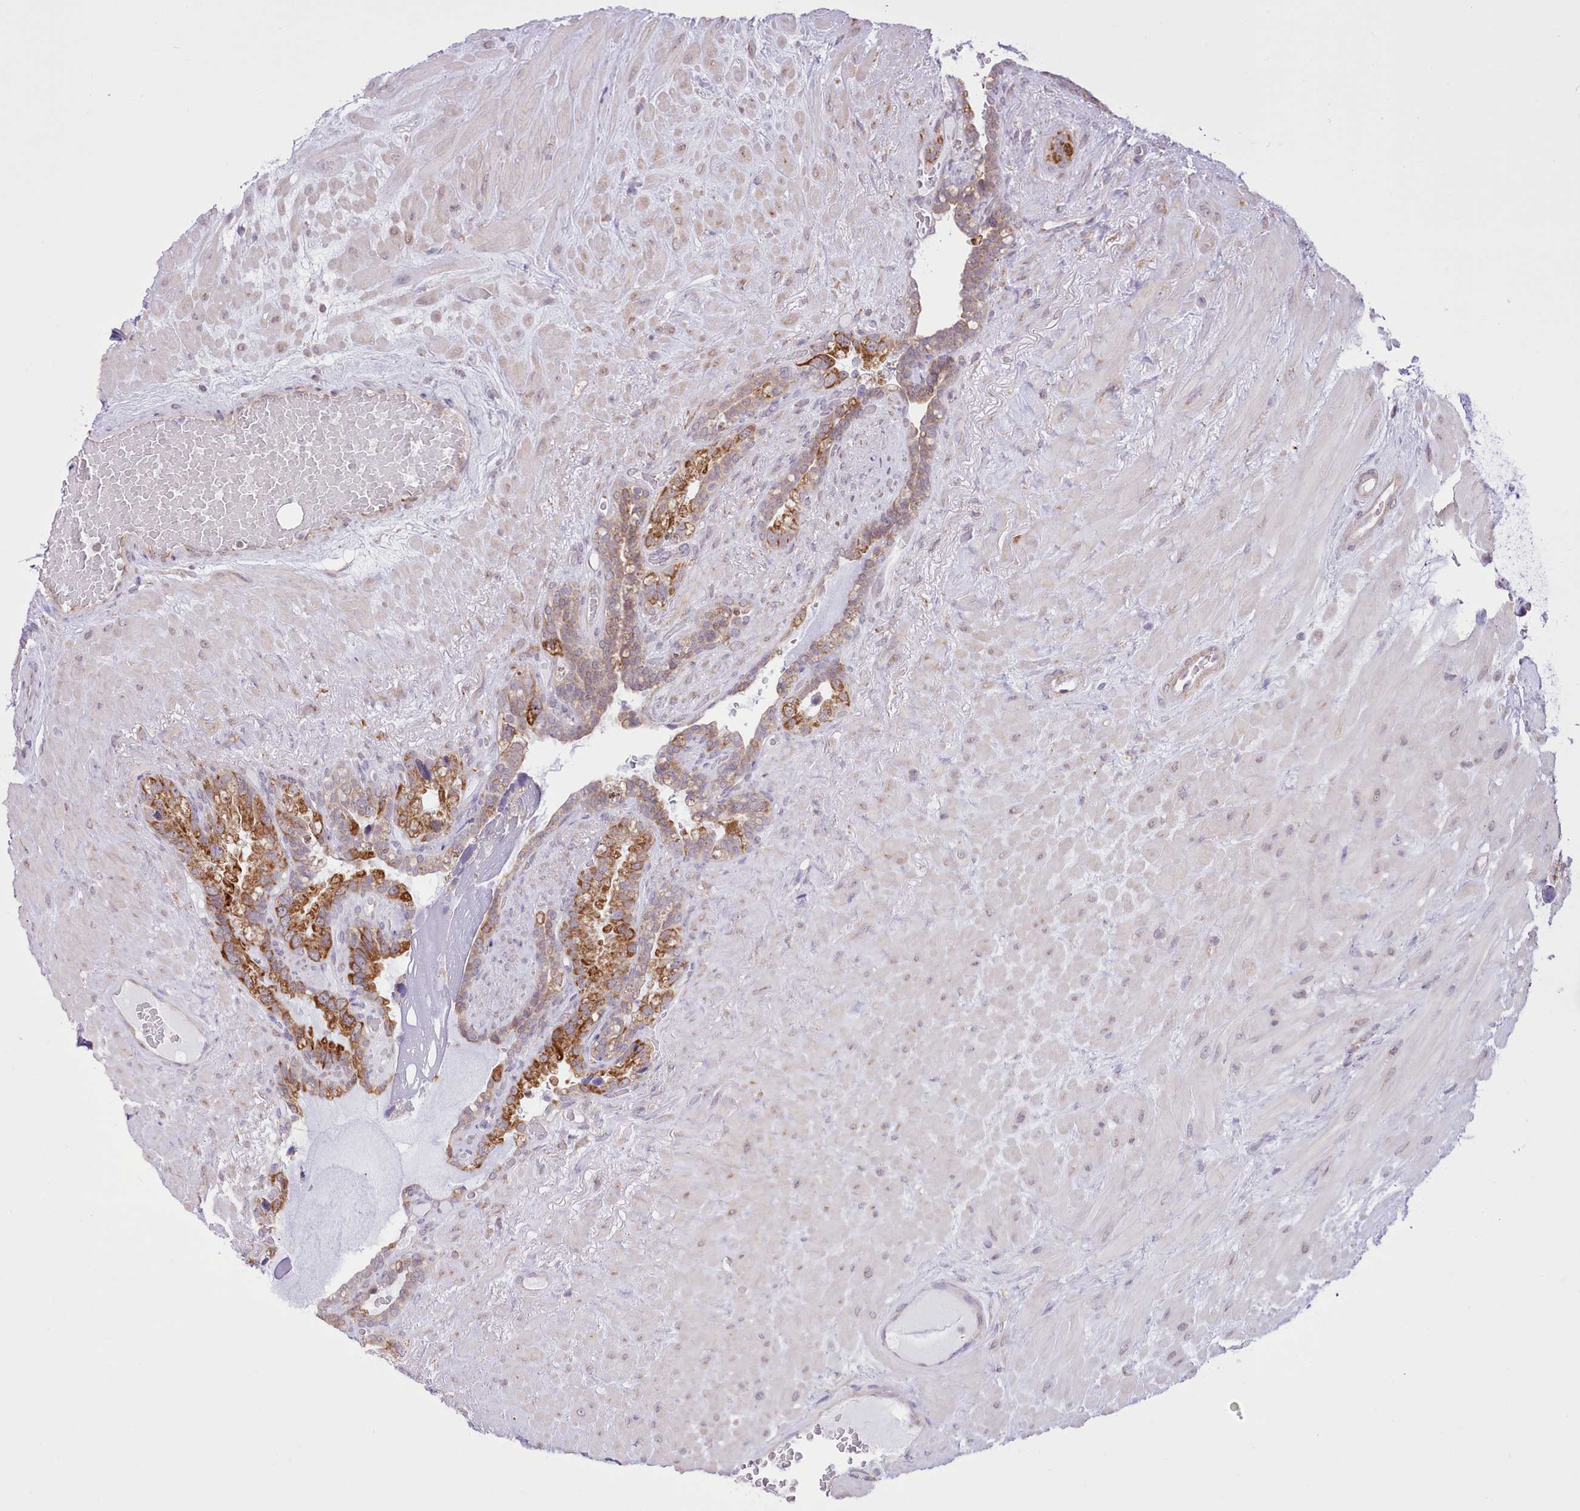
{"staining": {"intensity": "strong", "quantity": ">75%", "location": "cytoplasmic/membranous"}, "tissue": "seminal vesicle", "cell_type": "Glandular cells", "image_type": "normal", "snomed": [{"axis": "morphology", "description": "Normal tissue, NOS"}, {"axis": "topography", "description": "Seminal veicle"}], "caption": "A high-resolution micrograph shows immunohistochemistry staining of benign seminal vesicle, which displays strong cytoplasmic/membranous positivity in approximately >75% of glandular cells.", "gene": "SEC61B", "patient": {"sex": "male", "age": 80}}